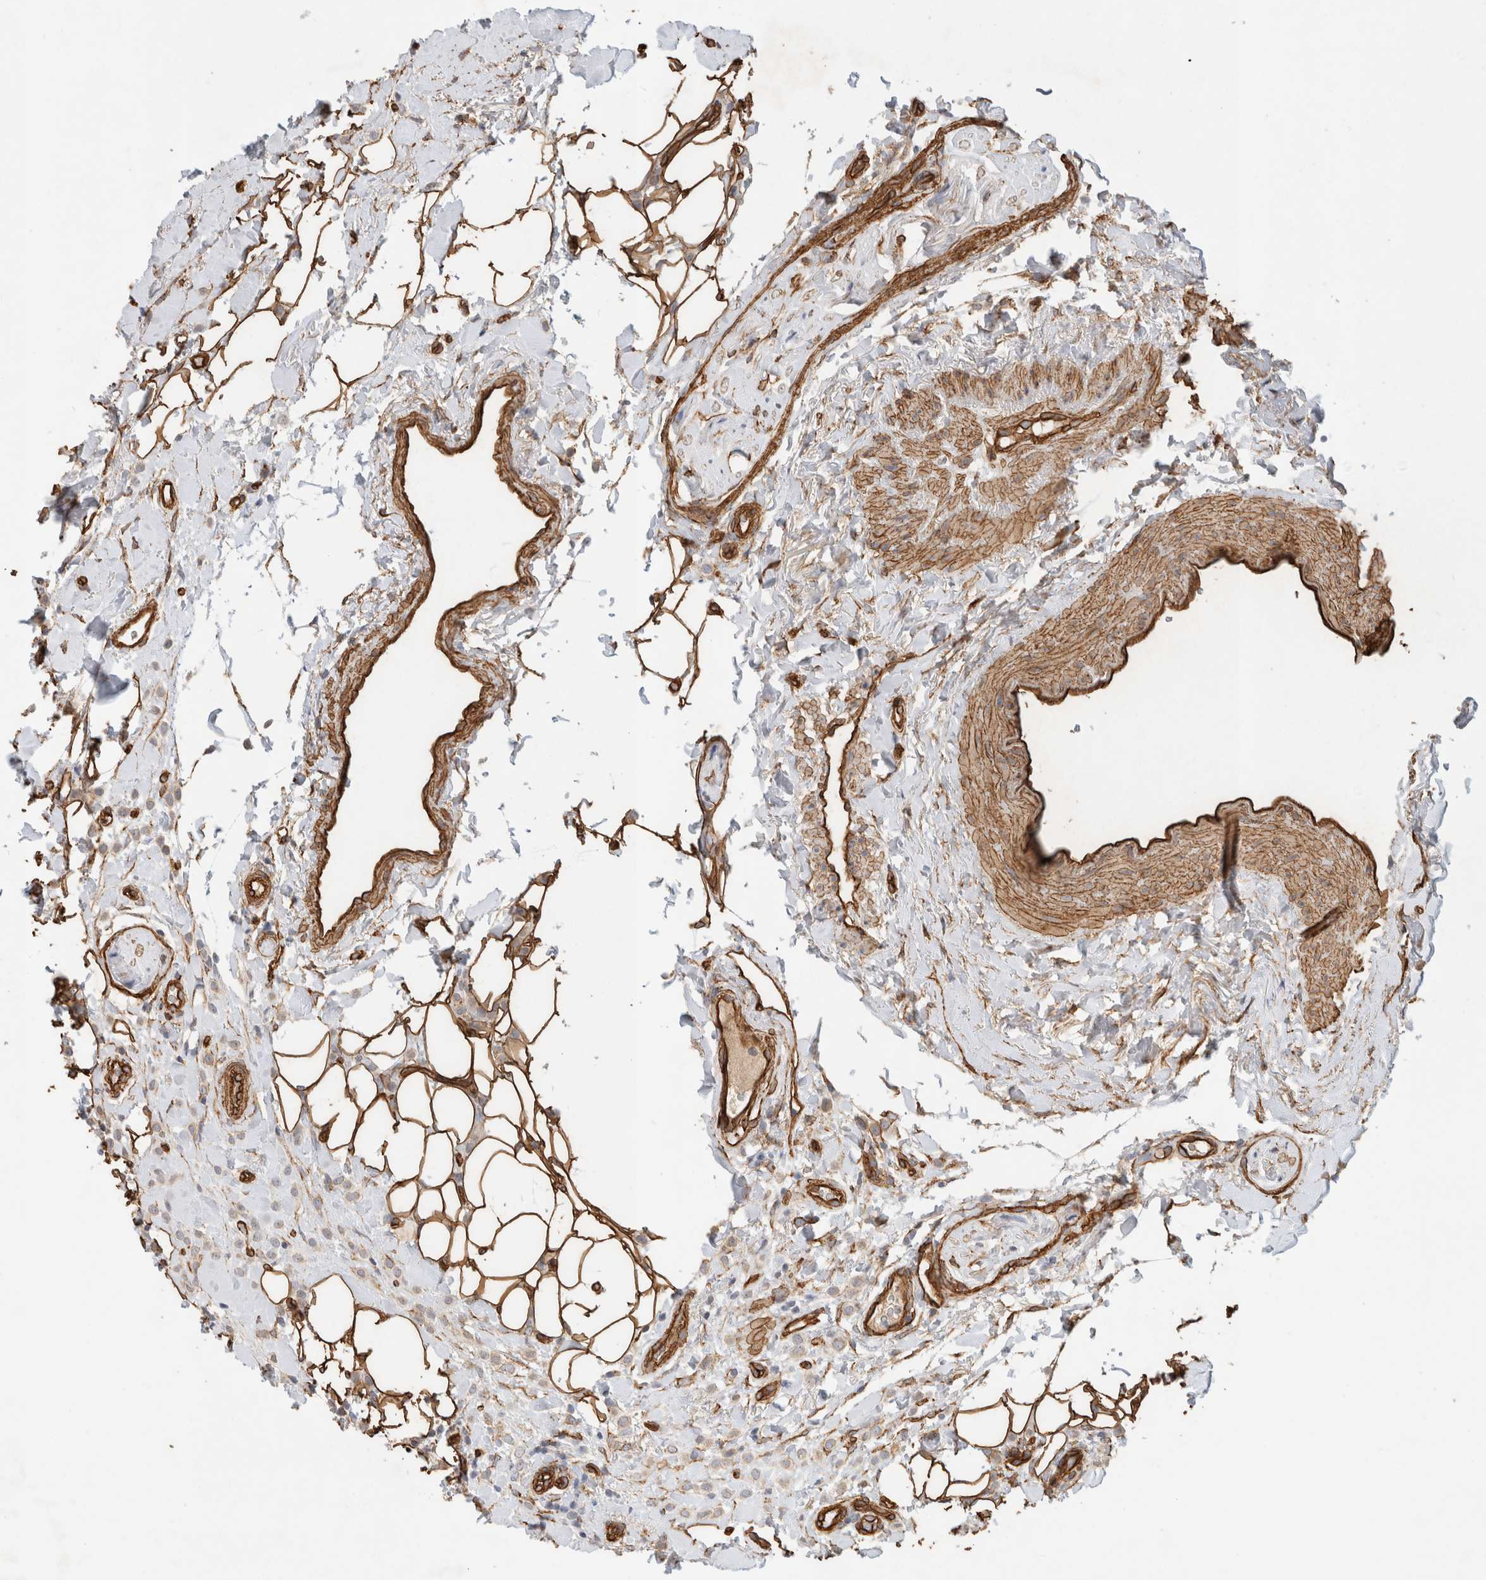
{"staining": {"intensity": "weak", "quantity": ">75%", "location": "cytoplasmic/membranous"}, "tissue": "breast cancer", "cell_type": "Tumor cells", "image_type": "cancer", "snomed": [{"axis": "morphology", "description": "Normal tissue, NOS"}, {"axis": "morphology", "description": "Lobular carcinoma"}, {"axis": "topography", "description": "Breast"}], "caption": "DAB immunohistochemical staining of human lobular carcinoma (breast) exhibits weak cytoplasmic/membranous protein staining in about >75% of tumor cells.", "gene": "JMJD4", "patient": {"sex": "female", "age": 50}}